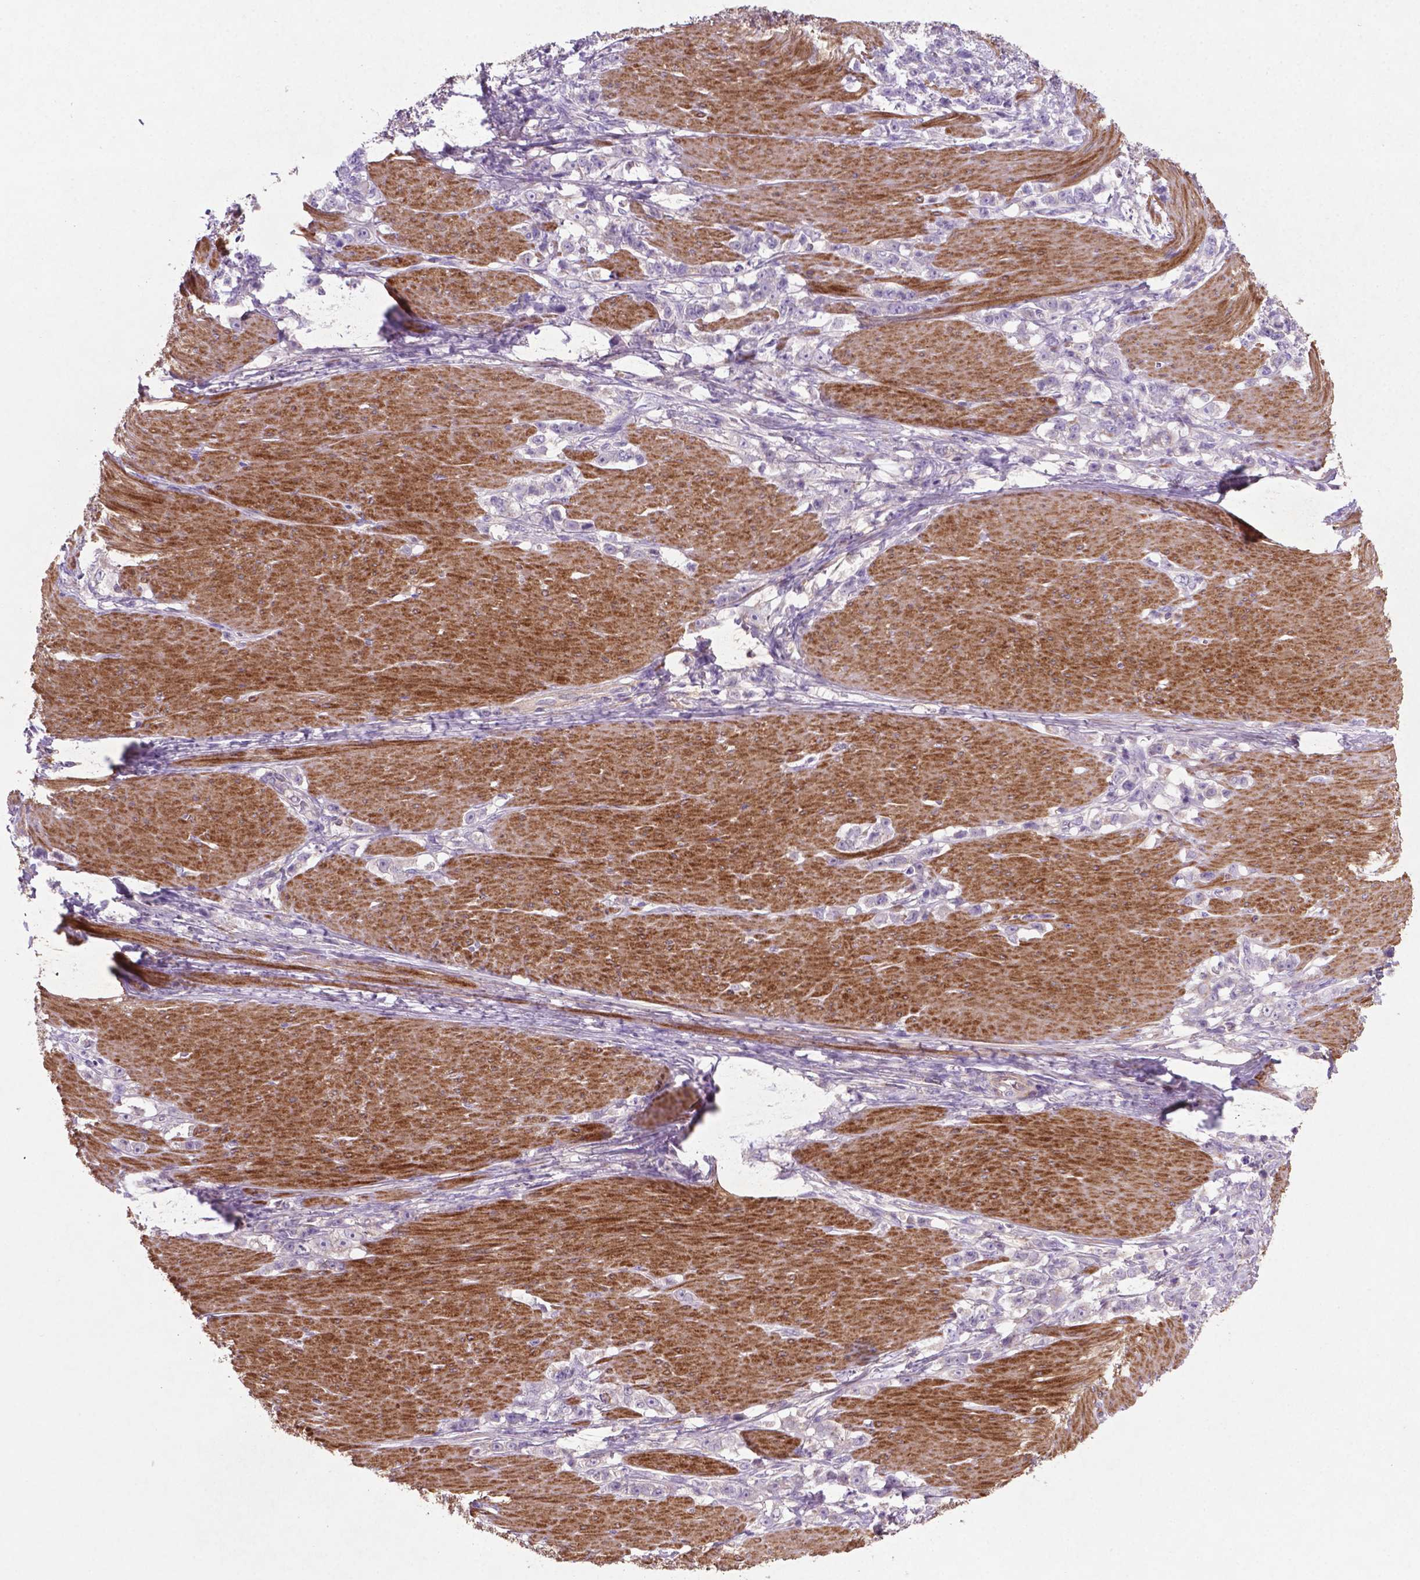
{"staining": {"intensity": "negative", "quantity": "none", "location": "none"}, "tissue": "stomach cancer", "cell_type": "Tumor cells", "image_type": "cancer", "snomed": [{"axis": "morphology", "description": "Adenocarcinoma, NOS"}, {"axis": "topography", "description": "Stomach, lower"}], "caption": "Immunohistochemical staining of stomach adenocarcinoma demonstrates no significant staining in tumor cells.", "gene": "BMP4", "patient": {"sex": "male", "age": 88}}